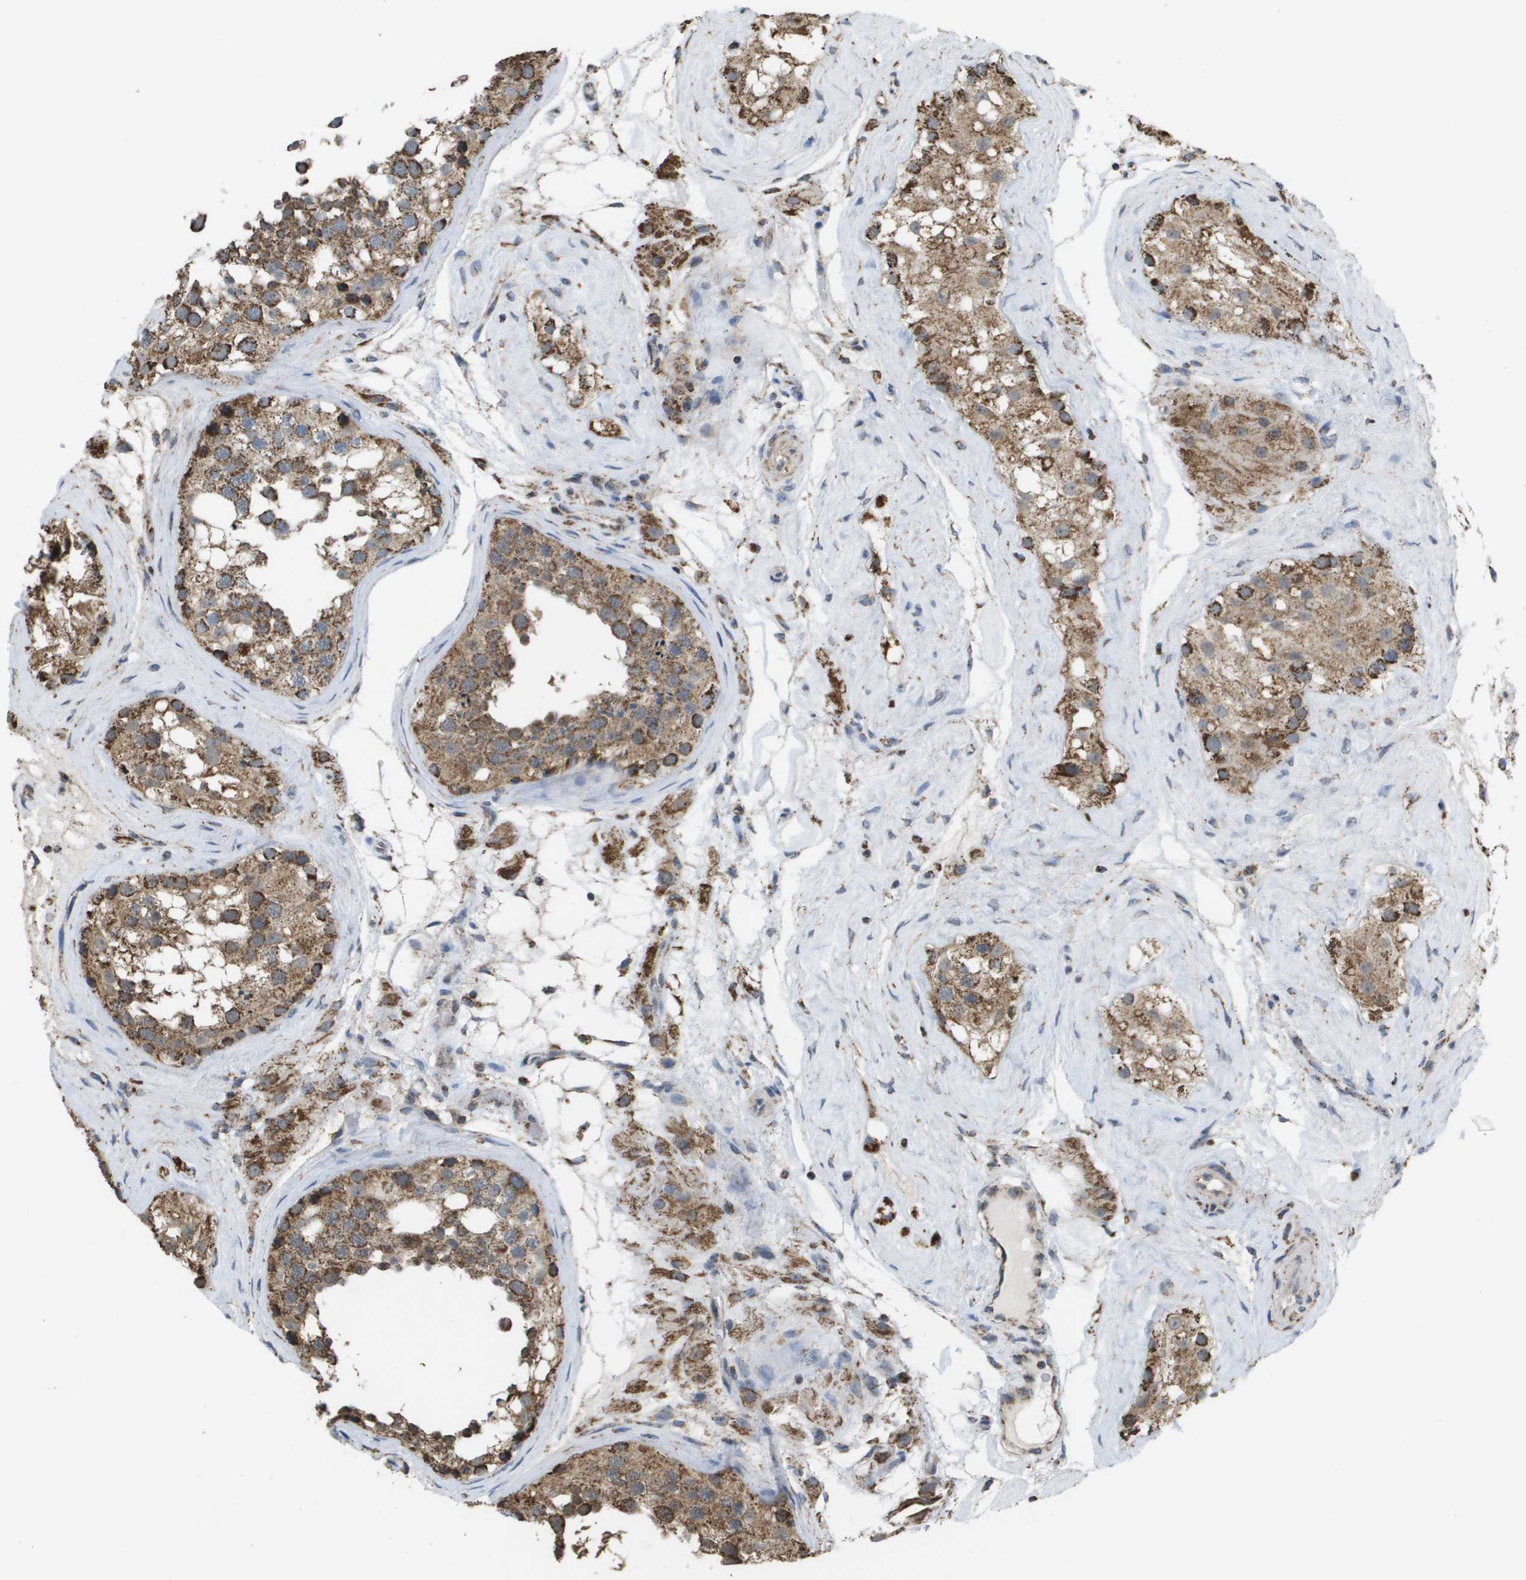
{"staining": {"intensity": "moderate", "quantity": "25%-75%", "location": "cytoplasmic/membranous"}, "tissue": "testis", "cell_type": "Cells in seminiferous ducts", "image_type": "normal", "snomed": [{"axis": "morphology", "description": "Normal tissue, NOS"}, {"axis": "morphology", "description": "Seminoma, NOS"}, {"axis": "topography", "description": "Testis"}], "caption": "The photomicrograph shows immunohistochemical staining of benign testis. There is moderate cytoplasmic/membranous positivity is identified in approximately 25%-75% of cells in seminiferous ducts. The staining was performed using DAB (3,3'-diaminobenzidine) to visualize the protein expression in brown, while the nuclei were stained in blue with hematoxylin (Magnification: 20x).", "gene": "HSPE1", "patient": {"sex": "male", "age": 71}}